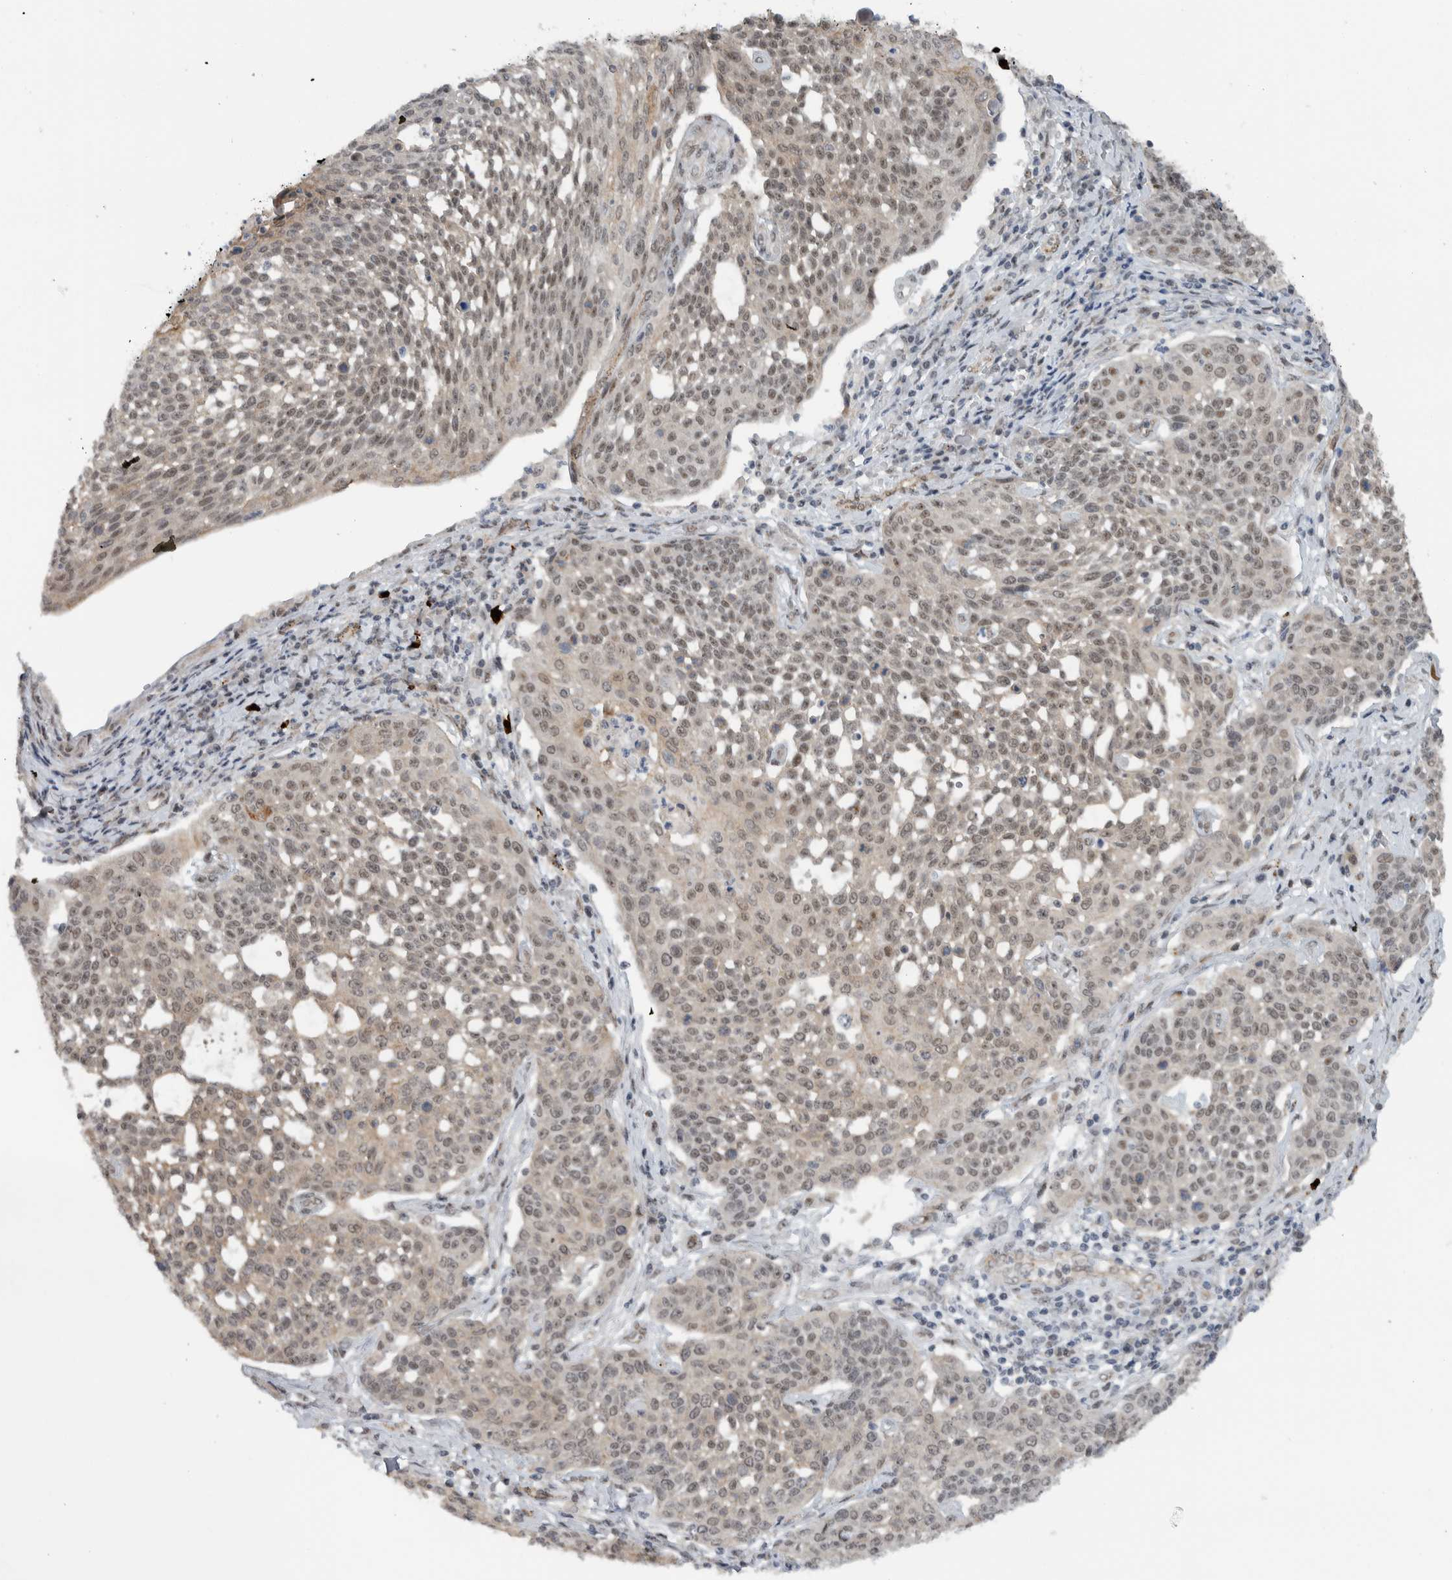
{"staining": {"intensity": "weak", "quantity": ">75%", "location": "cytoplasmic/membranous,nuclear"}, "tissue": "cervical cancer", "cell_type": "Tumor cells", "image_type": "cancer", "snomed": [{"axis": "morphology", "description": "Squamous cell carcinoma, NOS"}, {"axis": "topography", "description": "Cervix"}], "caption": "Protein analysis of squamous cell carcinoma (cervical) tissue shows weak cytoplasmic/membranous and nuclear staining in about >75% of tumor cells.", "gene": "ZFP91", "patient": {"sex": "female", "age": 34}}